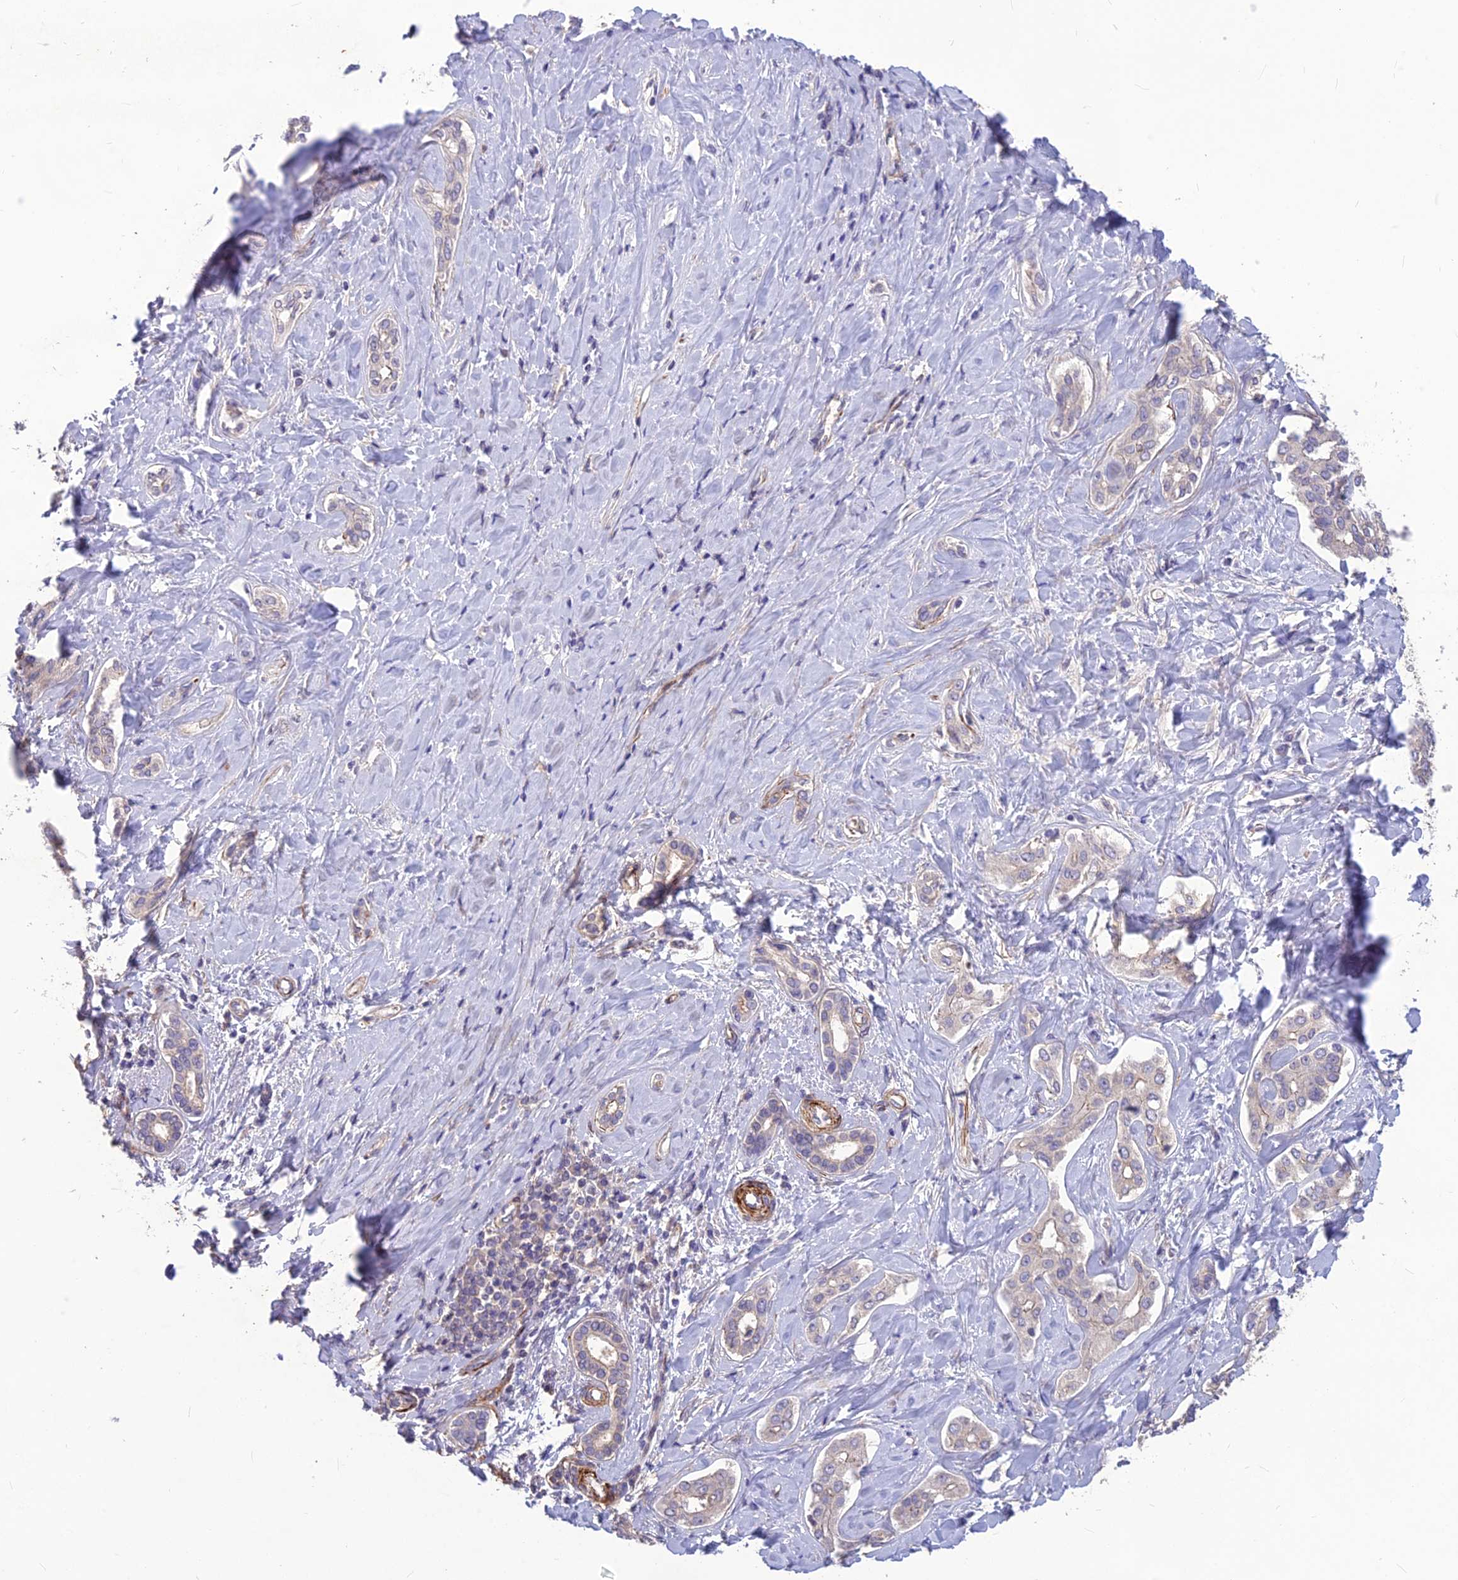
{"staining": {"intensity": "negative", "quantity": "none", "location": "none"}, "tissue": "liver cancer", "cell_type": "Tumor cells", "image_type": "cancer", "snomed": [{"axis": "morphology", "description": "Cholangiocarcinoma"}, {"axis": "topography", "description": "Liver"}], "caption": "Protein analysis of cholangiocarcinoma (liver) demonstrates no significant positivity in tumor cells.", "gene": "CLUH", "patient": {"sex": "female", "age": 77}}